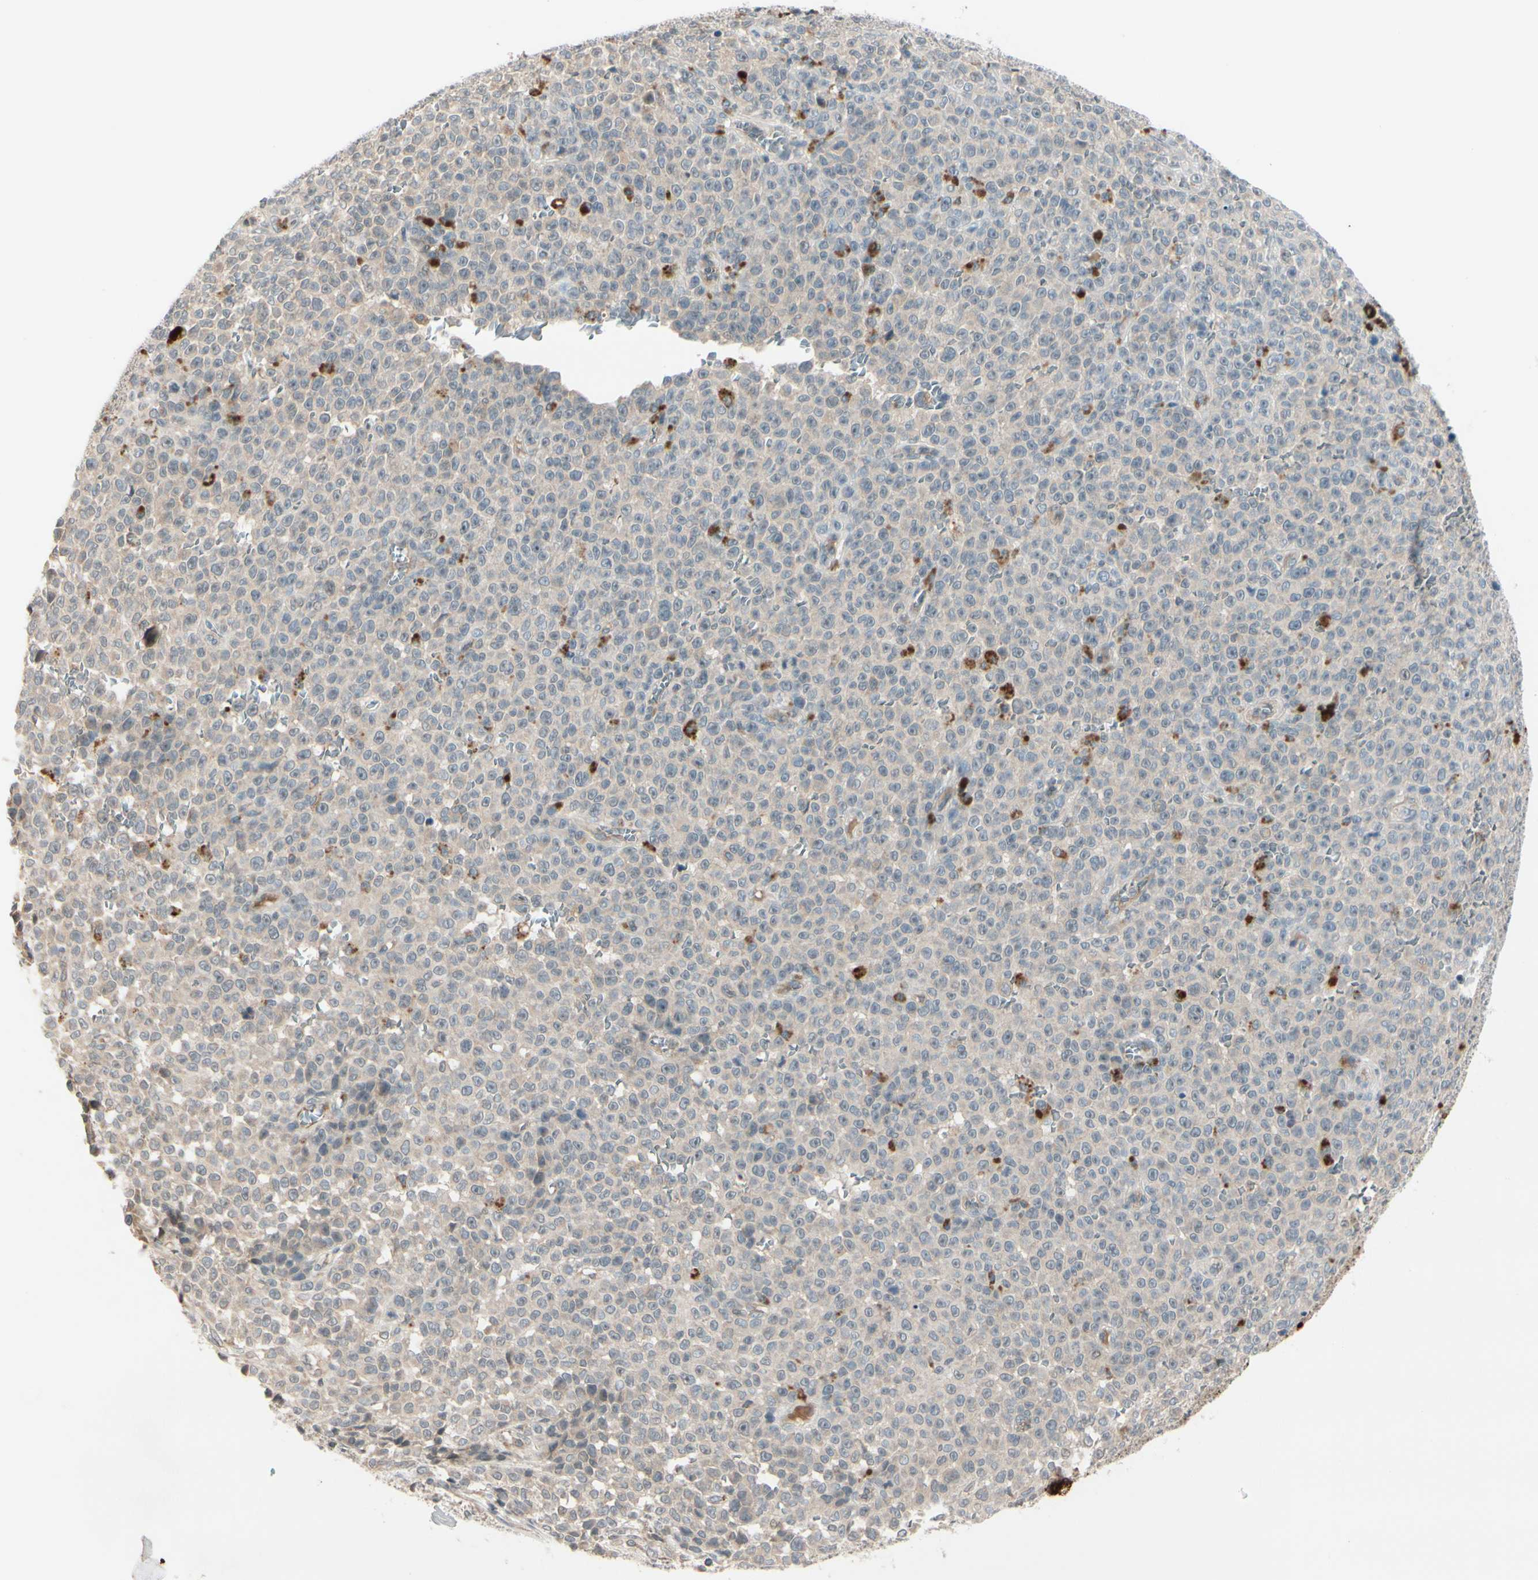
{"staining": {"intensity": "weak", "quantity": ">75%", "location": "cytoplasmic/membranous"}, "tissue": "melanoma", "cell_type": "Tumor cells", "image_type": "cancer", "snomed": [{"axis": "morphology", "description": "Malignant melanoma, NOS"}, {"axis": "topography", "description": "Skin"}], "caption": "Immunohistochemical staining of human malignant melanoma exhibits low levels of weak cytoplasmic/membranous staining in approximately >75% of tumor cells. (IHC, brightfield microscopy, high magnification).", "gene": "FGF10", "patient": {"sex": "female", "age": 82}}